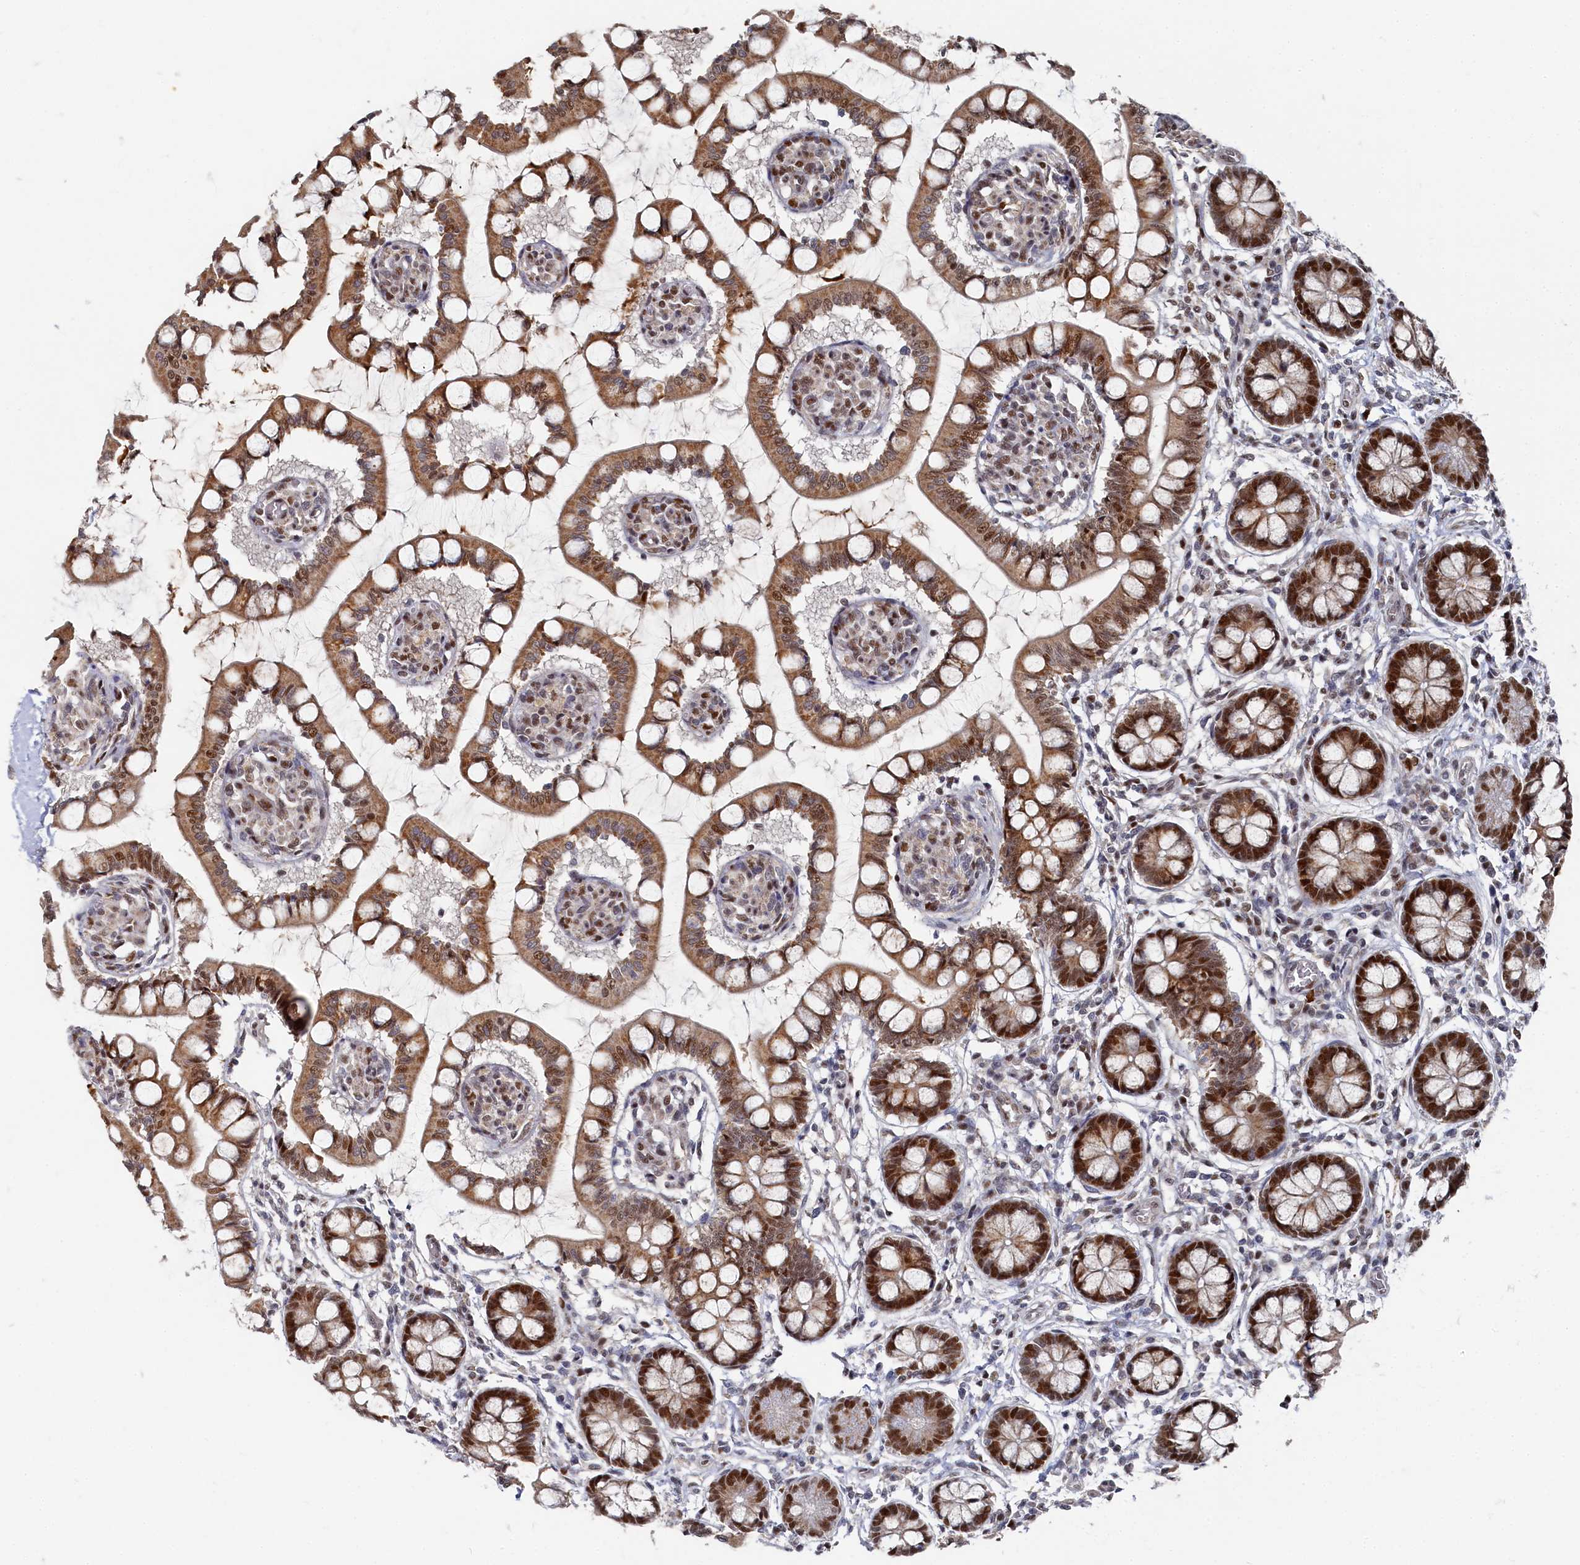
{"staining": {"intensity": "strong", "quantity": ">75%", "location": "cytoplasmic/membranous,nuclear"}, "tissue": "small intestine", "cell_type": "Glandular cells", "image_type": "normal", "snomed": [{"axis": "morphology", "description": "Normal tissue, NOS"}, {"axis": "topography", "description": "Small intestine"}], "caption": "An immunohistochemistry image of unremarkable tissue is shown. Protein staining in brown highlights strong cytoplasmic/membranous,nuclear positivity in small intestine within glandular cells. (DAB (3,3'-diaminobenzidine) = brown stain, brightfield microscopy at high magnification).", "gene": "BUB3", "patient": {"sex": "male", "age": 52}}